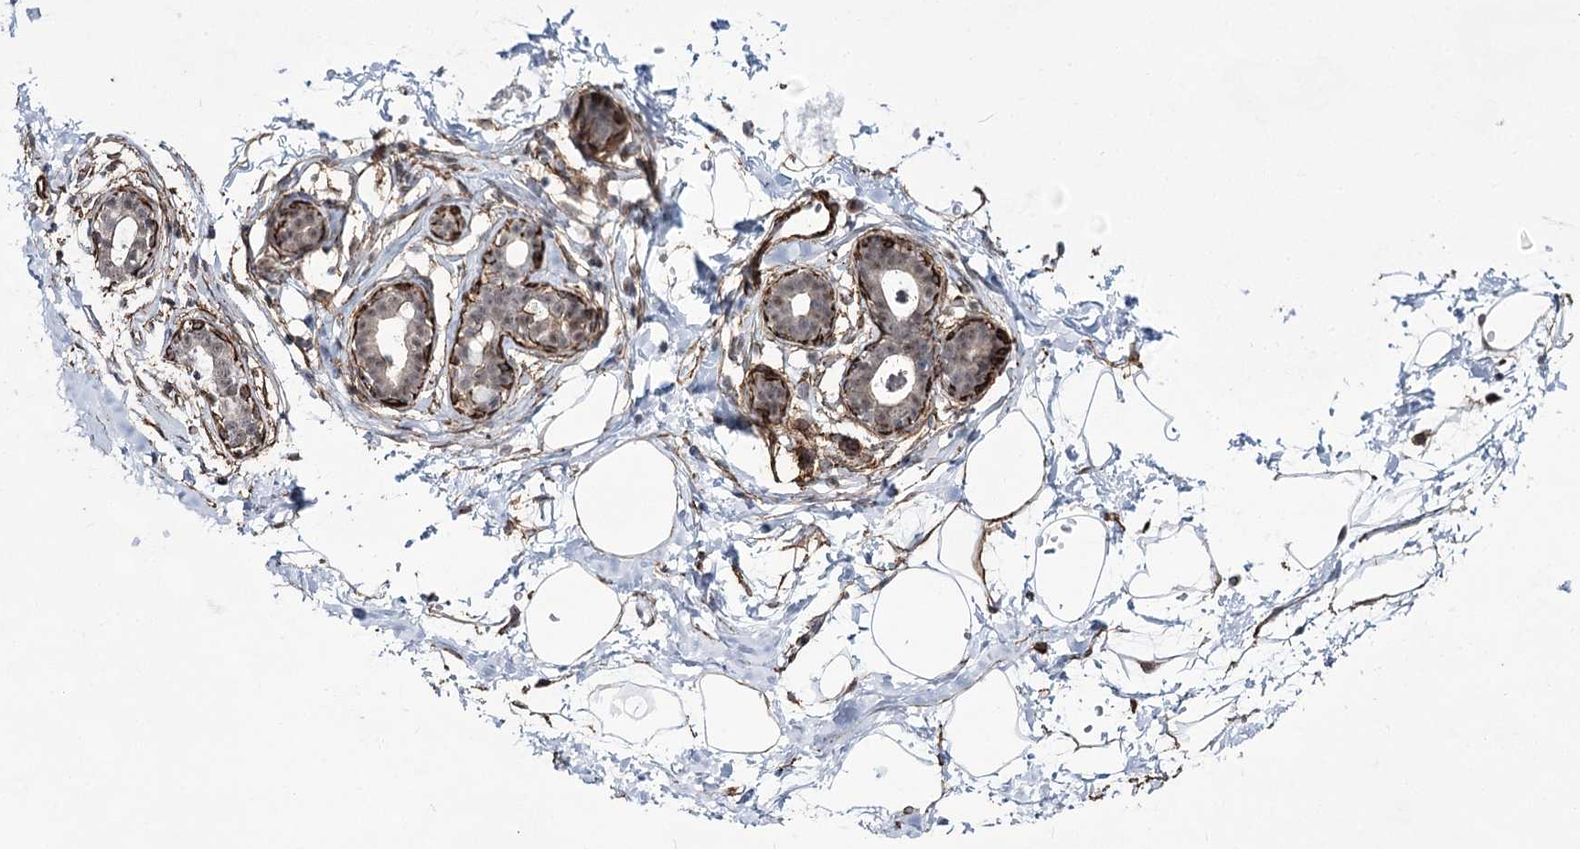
{"staining": {"intensity": "negative", "quantity": "none", "location": "none"}, "tissue": "breast", "cell_type": "Adipocytes", "image_type": "normal", "snomed": [{"axis": "morphology", "description": "Normal tissue, NOS"}, {"axis": "topography", "description": "Breast"}], "caption": "Micrograph shows no protein expression in adipocytes of unremarkable breast. (DAB IHC with hematoxylin counter stain).", "gene": "CWF19L1", "patient": {"sex": "female", "age": 23}}